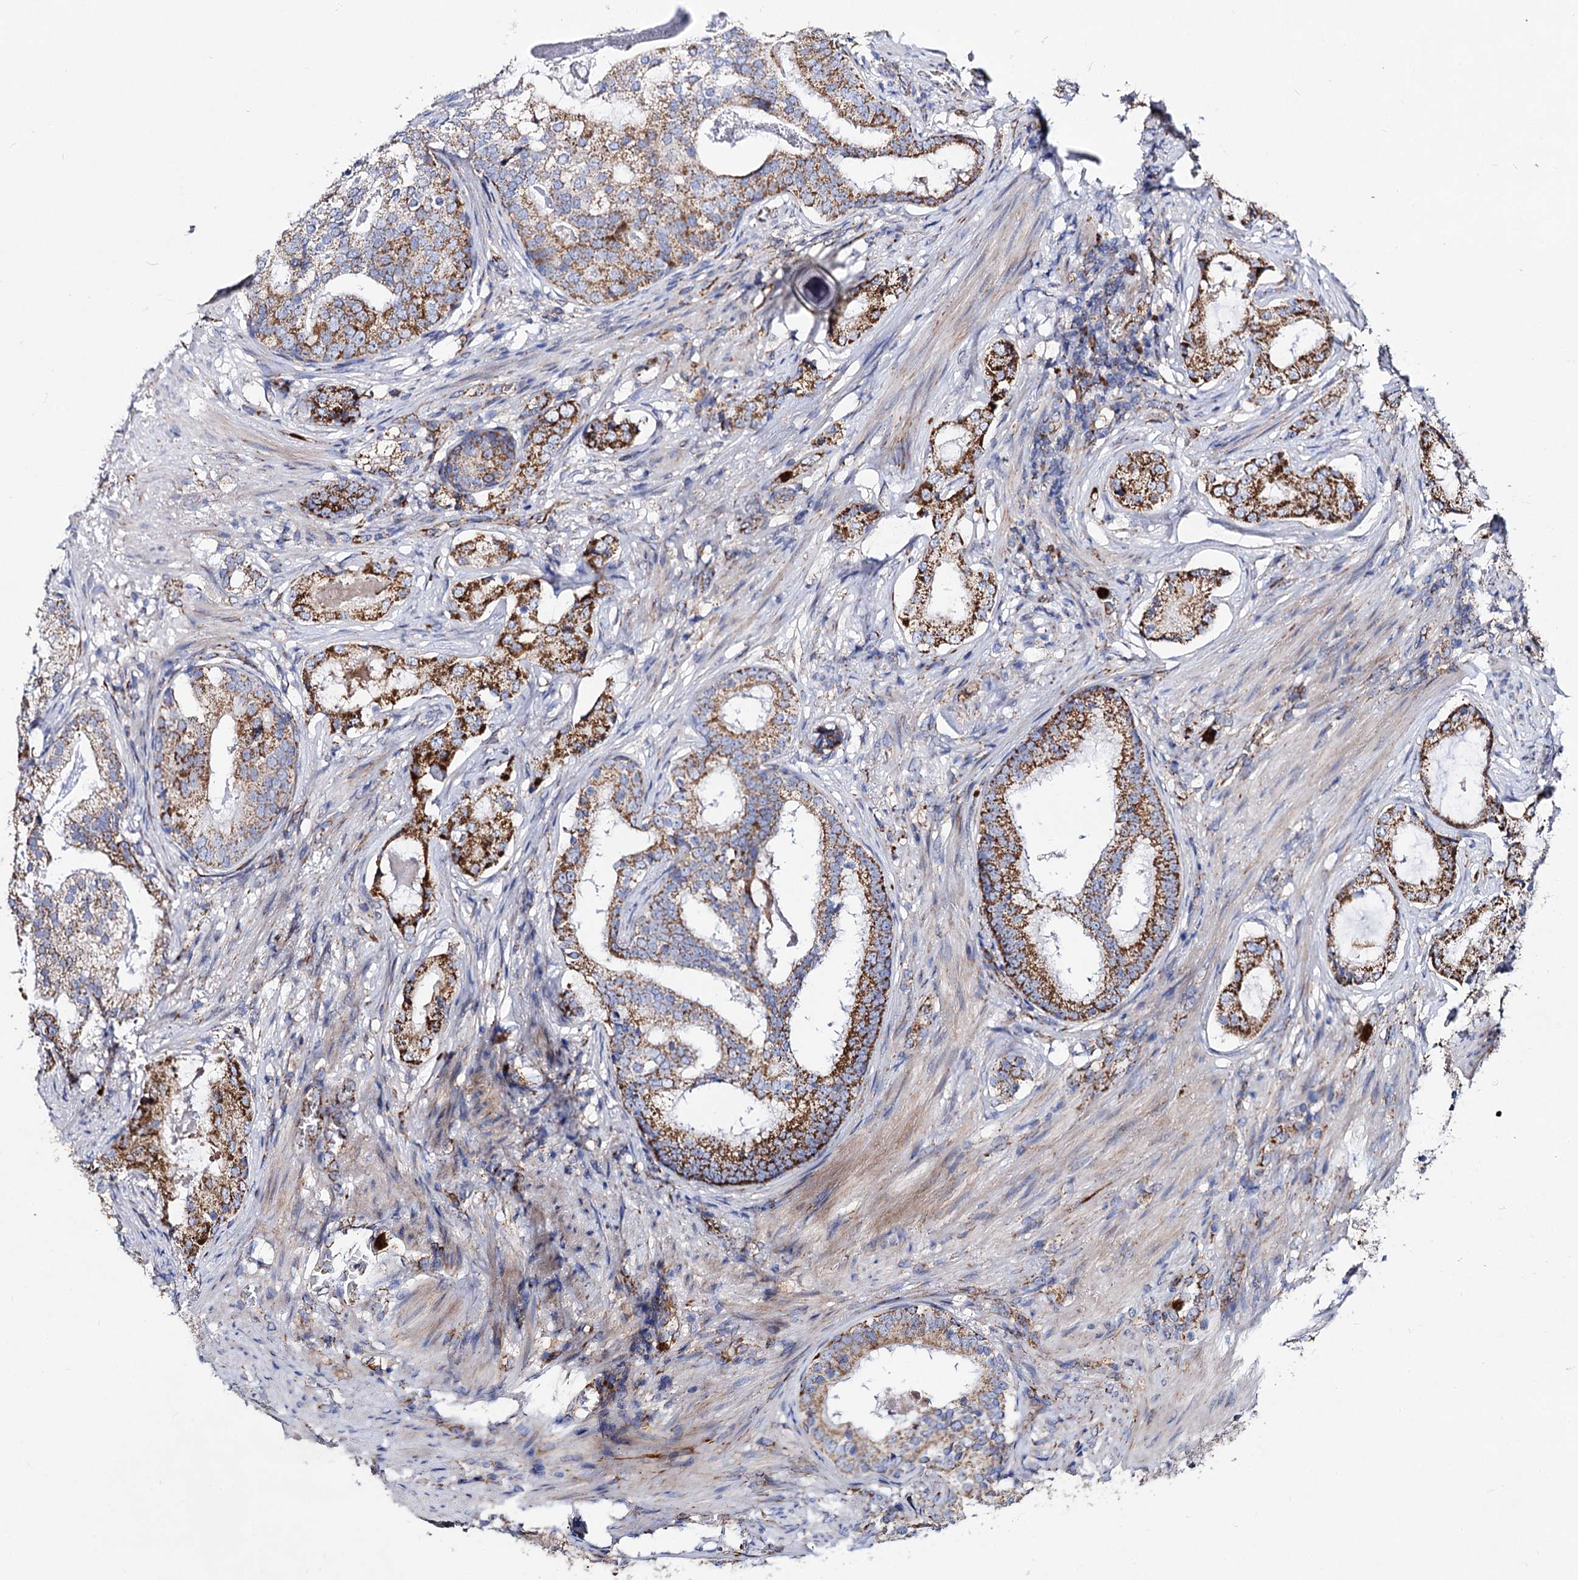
{"staining": {"intensity": "moderate", "quantity": ">75%", "location": "cytoplasmic/membranous"}, "tissue": "prostate cancer", "cell_type": "Tumor cells", "image_type": "cancer", "snomed": [{"axis": "morphology", "description": "Adenocarcinoma, Low grade"}, {"axis": "topography", "description": "Prostate"}], "caption": "A medium amount of moderate cytoplasmic/membranous positivity is seen in approximately >75% of tumor cells in prostate adenocarcinoma (low-grade) tissue. The protein is shown in brown color, while the nuclei are stained blue.", "gene": "ACAD9", "patient": {"sex": "male", "age": 71}}